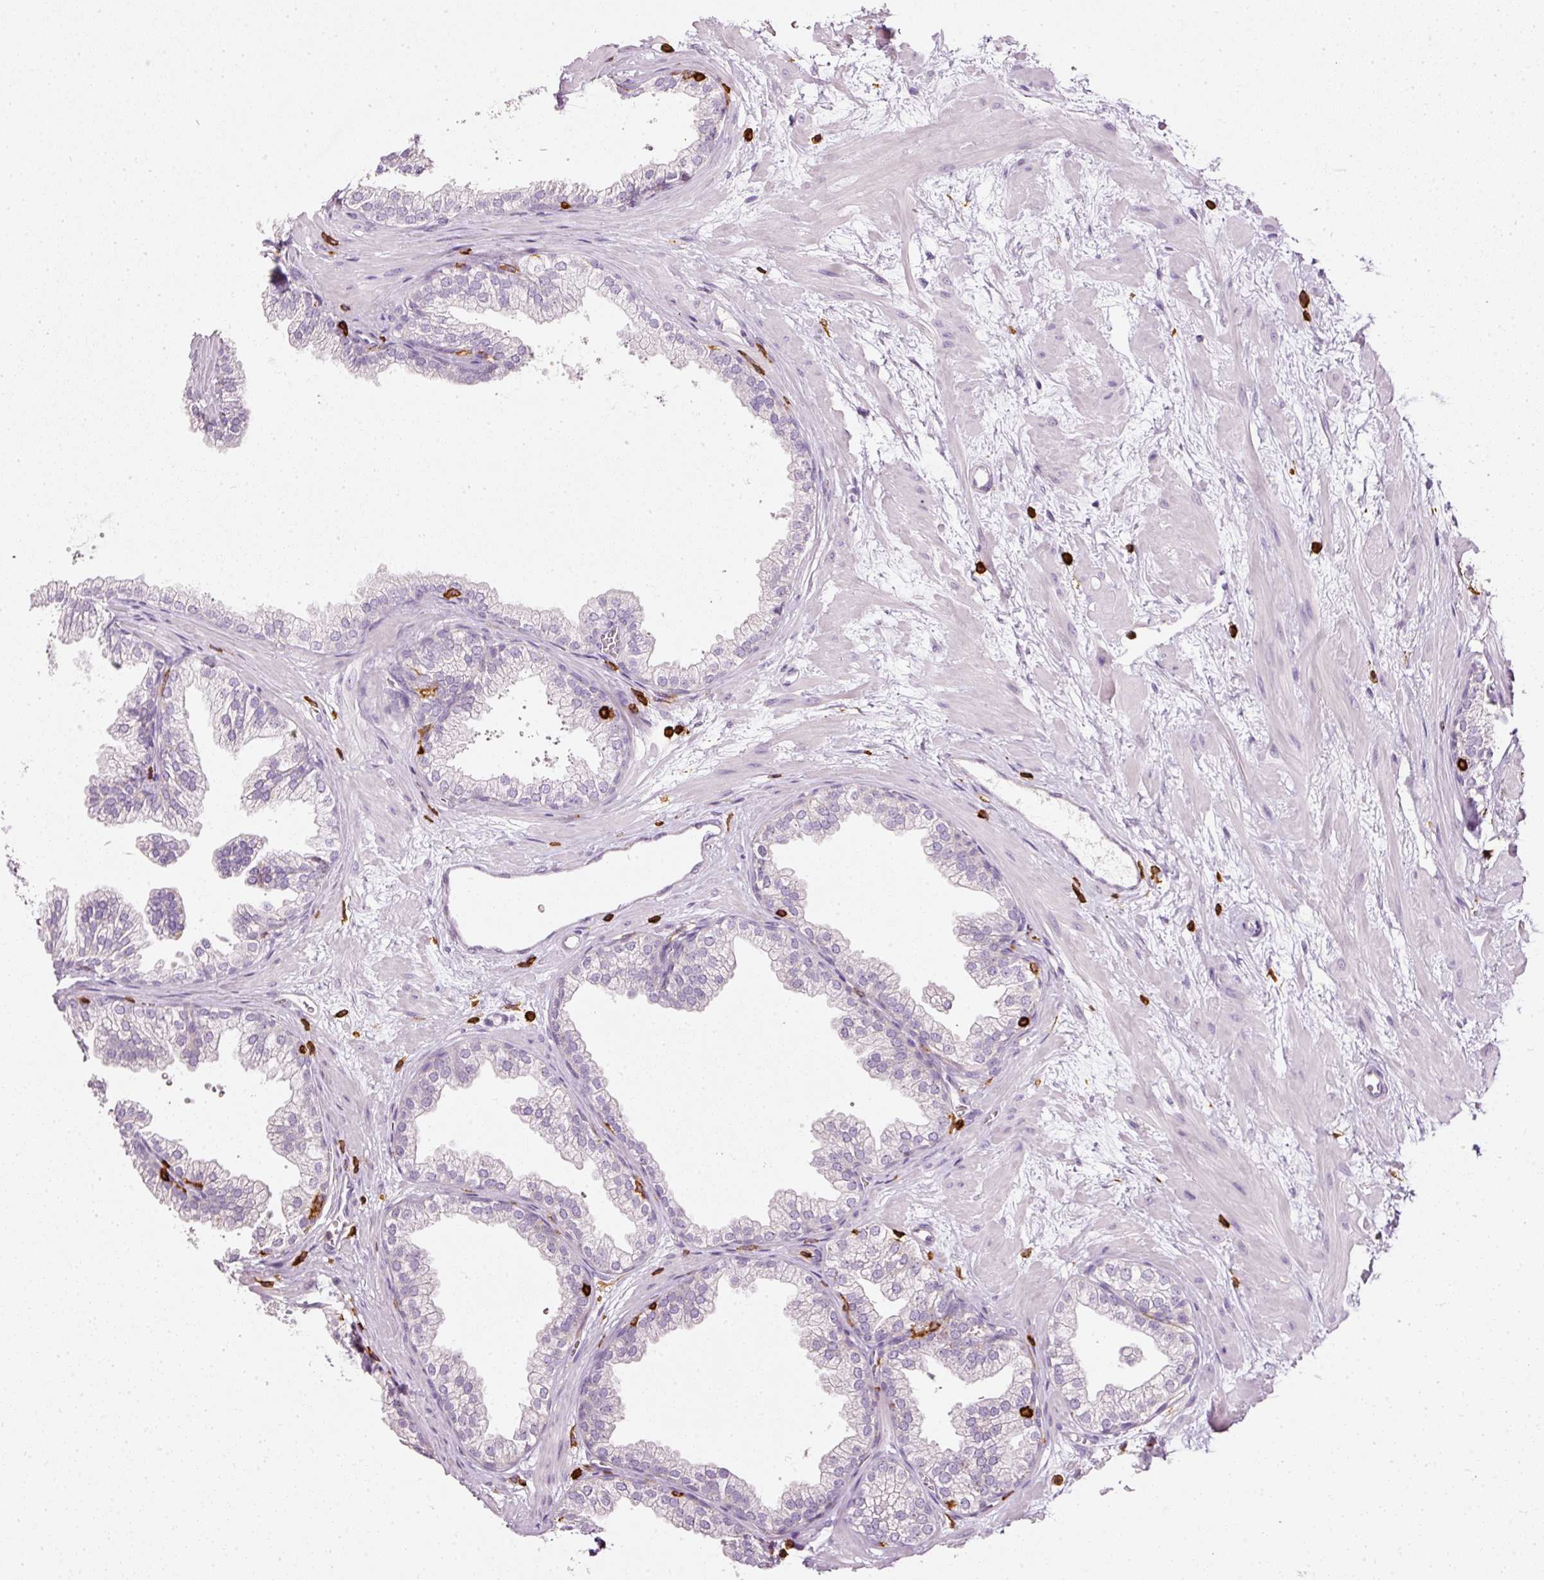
{"staining": {"intensity": "negative", "quantity": "none", "location": "none"}, "tissue": "prostate", "cell_type": "Glandular cells", "image_type": "normal", "snomed": [{"axis": "morphology", "description": "Normal tissue, NOS"}, {"axis": "topography", "description": "Prostate"}], "caption": "A high-resolution photomicrograph shows immunohistochemistry (IHC) staining of unremarkable prostate, which displays no significant staining in glandular cells.", "gene": "EVL", "patient": {"sex": "male", "age": 37}}